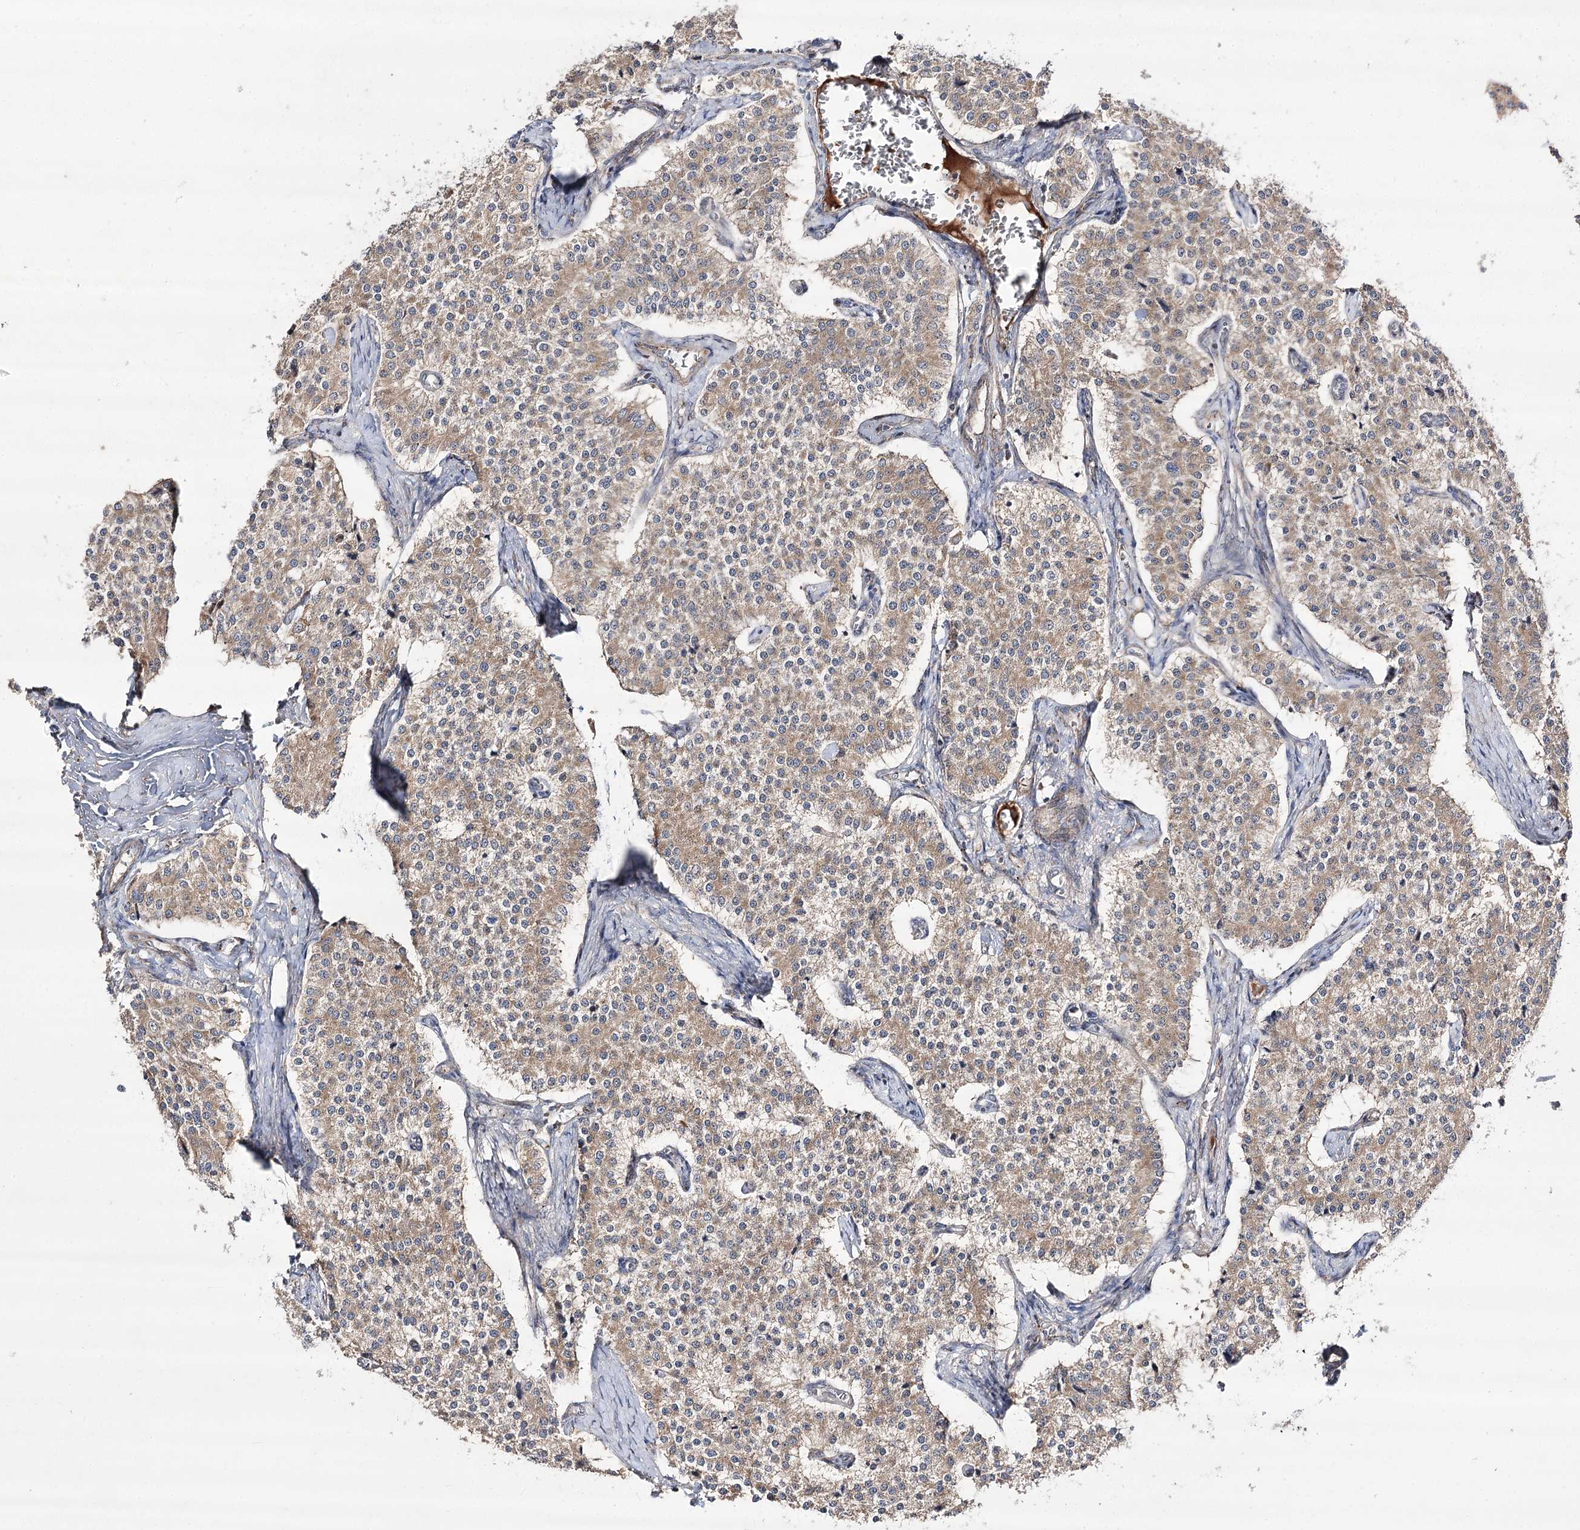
{"staining": {"intensity": "weak", "quantity": ">75%", "location": "cytoplasmic/membranous"}, "tissue": "carcinoid", "cell_type": "Tumor cells", "image_type": "cancer", "snomed": [{"axis": "morphology", "description": "Carcinoid, malignant, NOS"}, {"axis": "topography", "description": "Colon"}], "caption": "Weak cytoplasmic/membranous expression for a protein is identified in about >75% of tumor cells of carcinoid (malignant) using IHC.", "gene": "NADK2", "patient": {"sex": "female", "age": 52}}